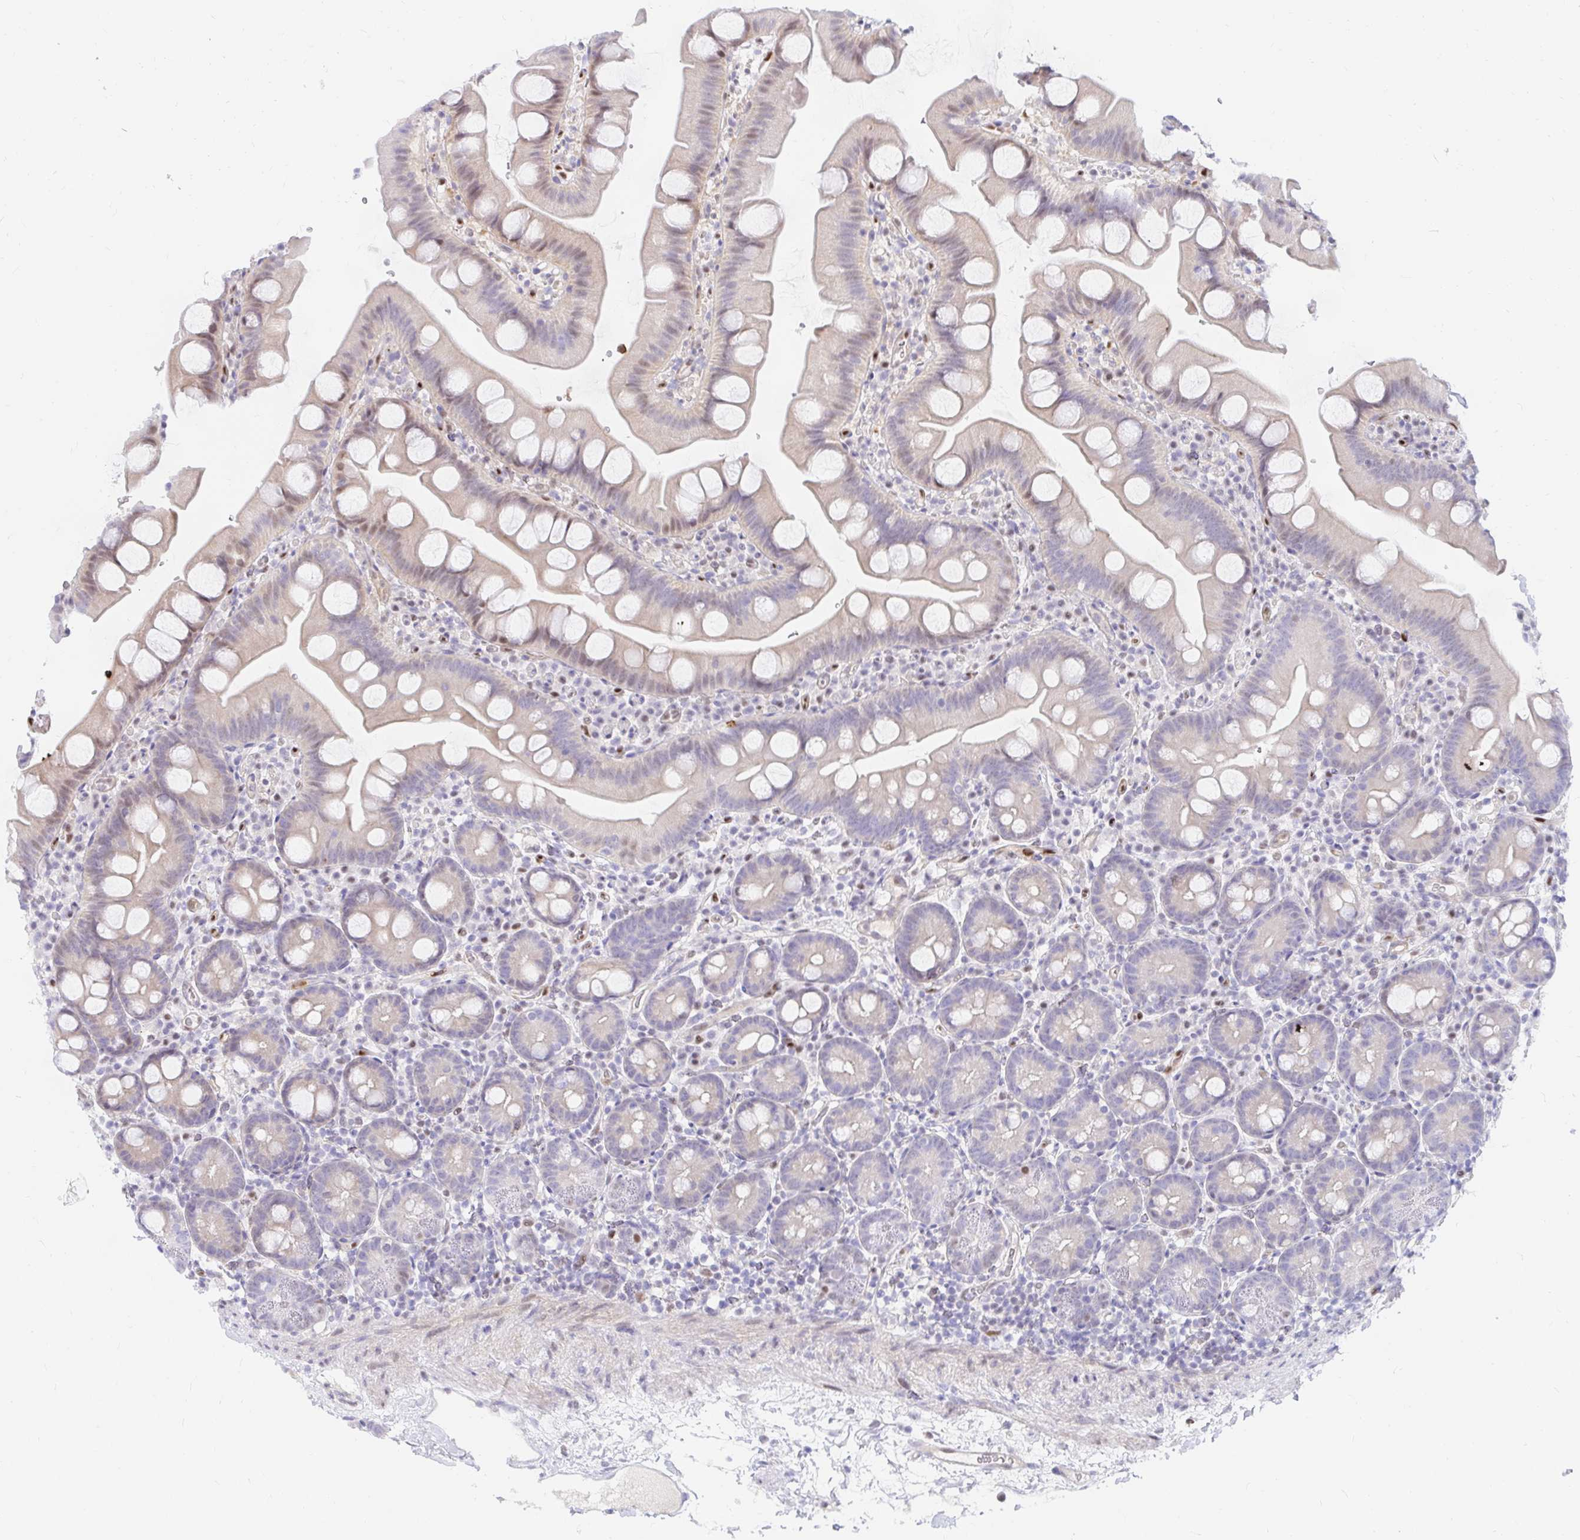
{"staining": {"intensity": "weak", "quantity": "<25%", "location": "cytoplasmic/membranous"}, "tissue": "small intestine", "cell_type": "Glandular cells", "image_type": "normal", "snomed": [{"axis": "morphology", "description": "Normal tissue, NOS"}, {"axis": "topography", "description": "Small intestine"}], "caption": "Immunohistochemical staining of unremarkable small intestine reveals no significant staining in glandular cells. (DAB IHC with hematoxylin counter stain).", "gene": "HINFP", "patient": {"sex": "female", "age": 68}}